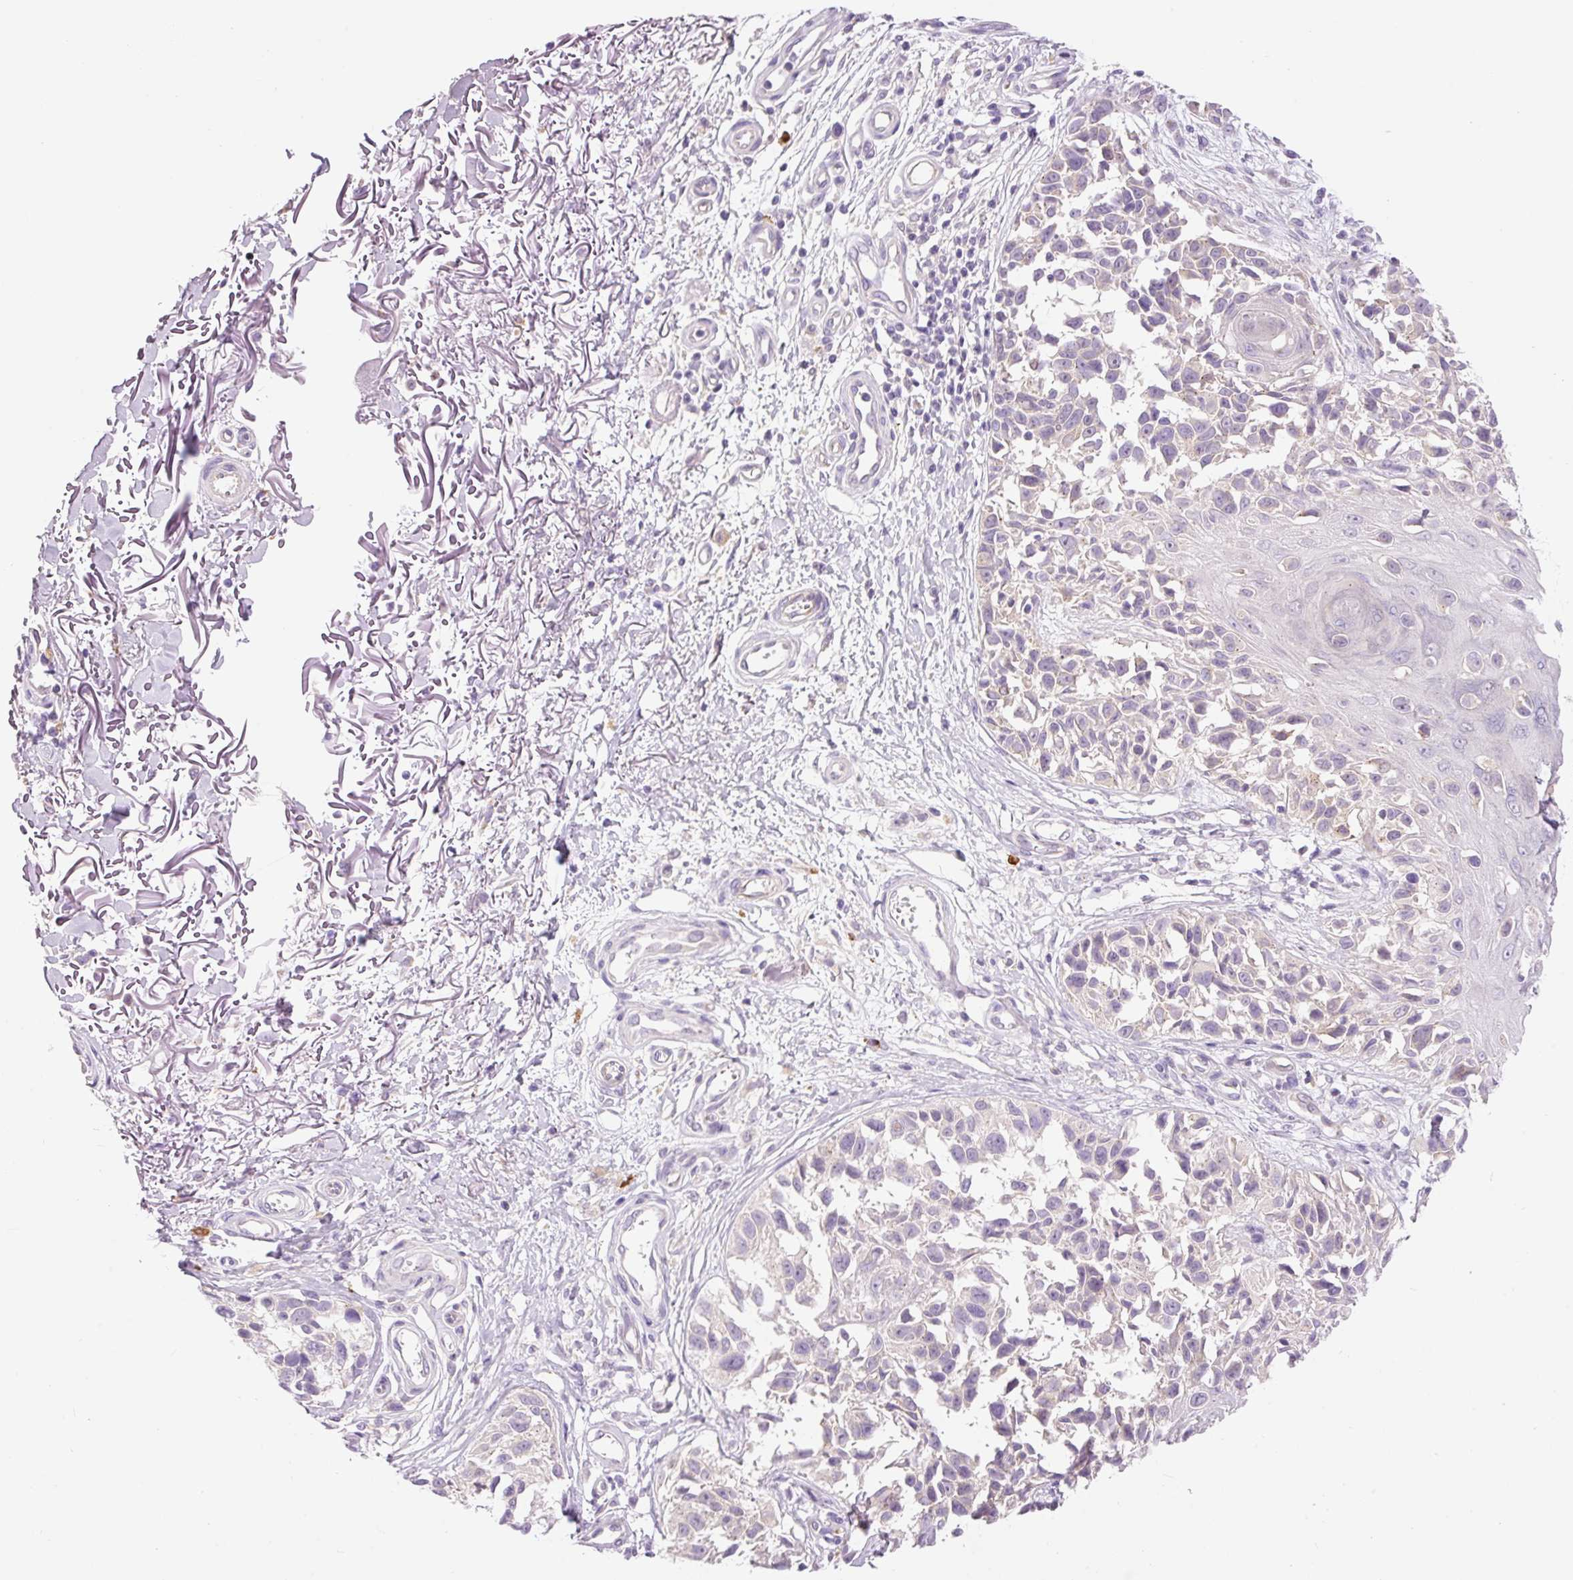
{"staining": {"intensity": "negative", "quantity": "none", "location": "none"}, "tissue": "melanoma", "cell_type": "Tumor cells", "image_type": "cancer", "snomed": [{"axis": "morphology", "description": "Malignant melanoma, NOS"}, {"axis": "topography", "description": "Skin"}], "caption": "The image shows no significant staining in tumor cells of melanoma.", "gene": "PNPLA5", "patient": {"sex": "male", "age": 73}}